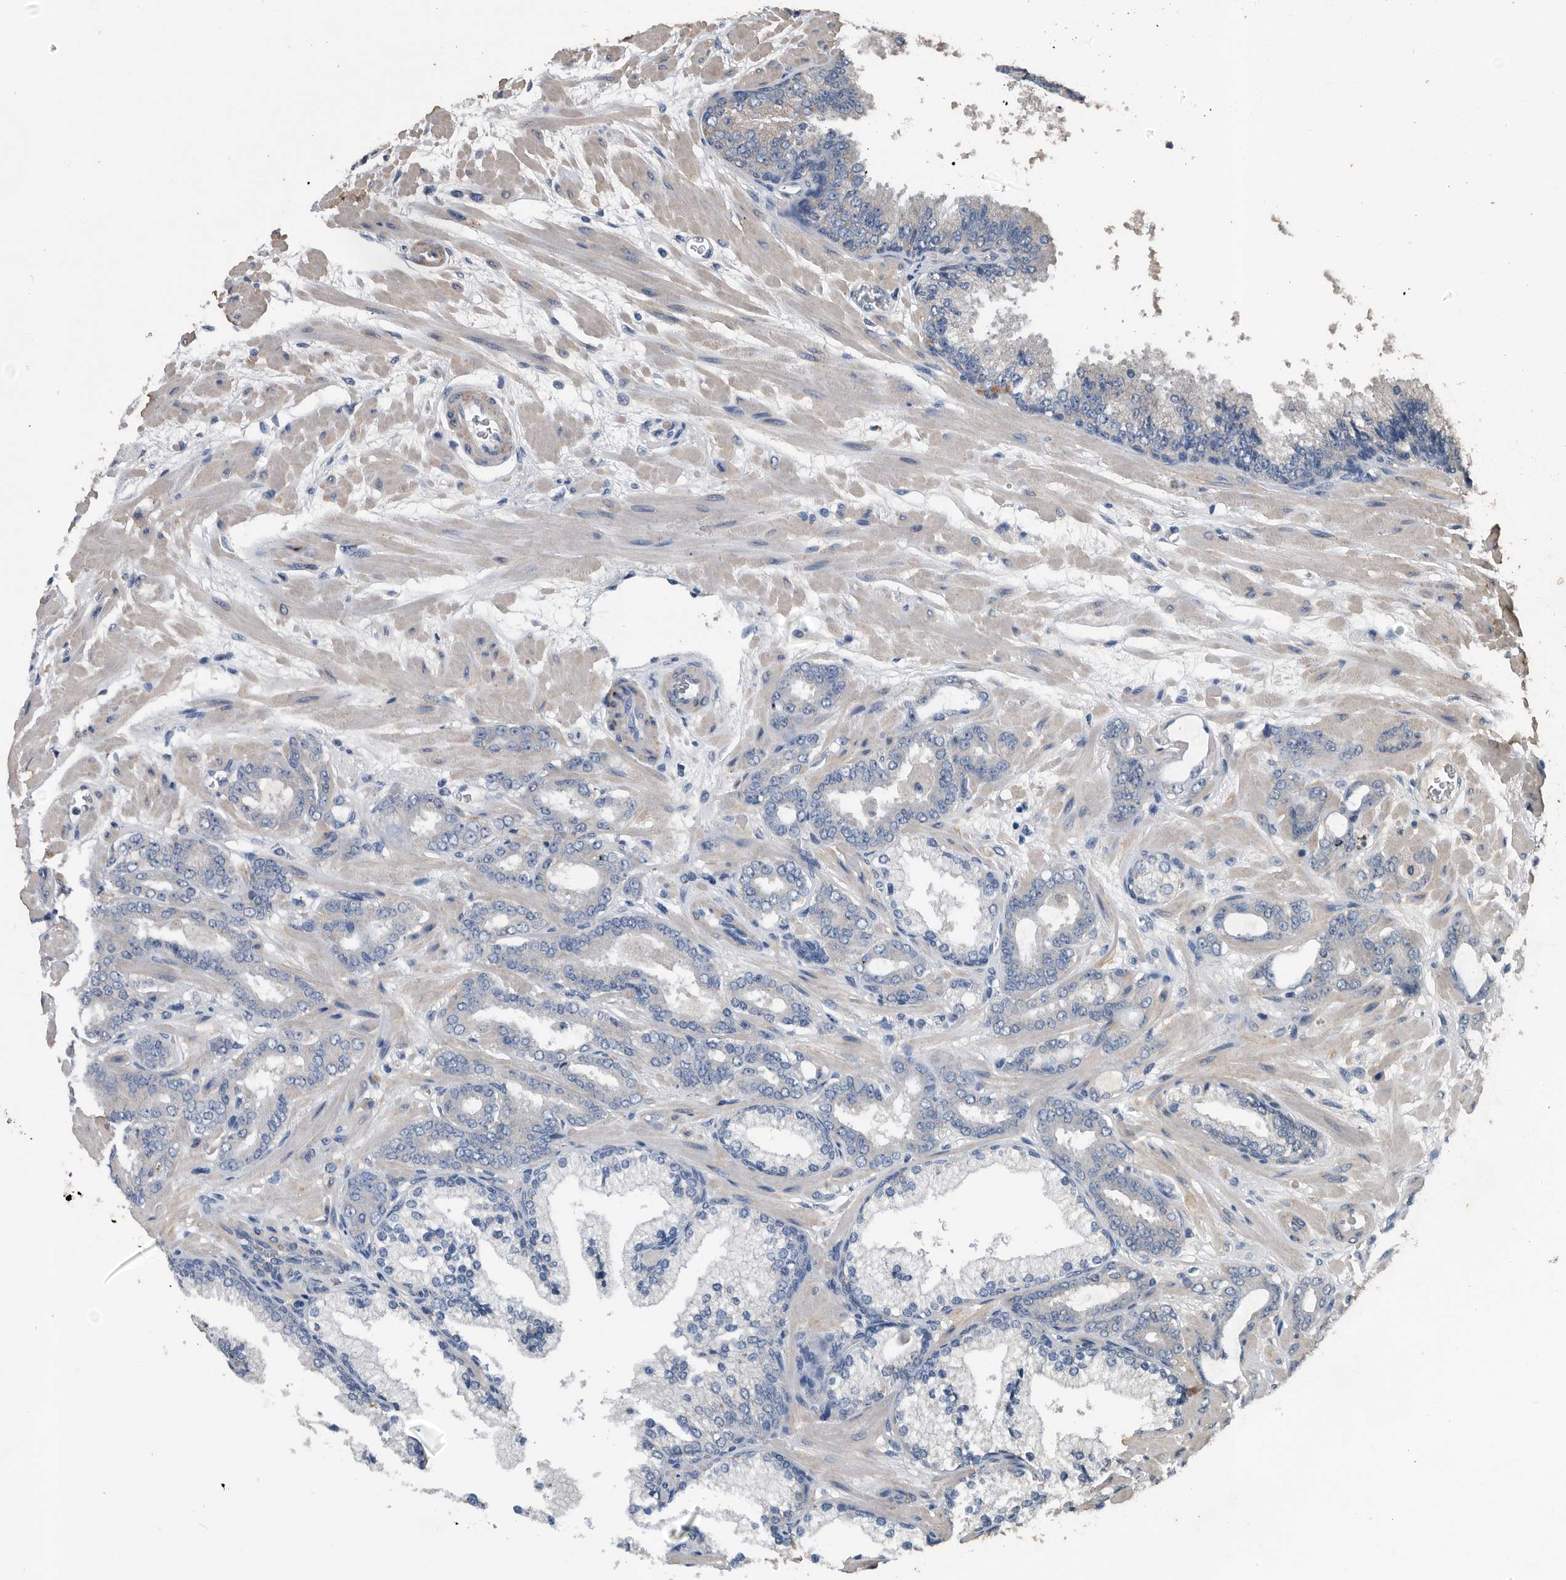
{"staining": {"intensity": "negative", "quantity": "none", "location": "none"}, "tissue": "prostate cancer", "cell_type": "Tumor cells", "image_type": "cancer", "snomed": [{"axis": "morphology", "description": "Adenocarcinoma, Low grade"}, {"axis": "topography", "description": "Prostate"}], "caption": "Protein analysis of adenocarcinoma (low-grade) (prostate) exhibits no significant expression in tumor cells.", "gene": "NRBP1", "patient": {"sex": "male", "age": 63}}